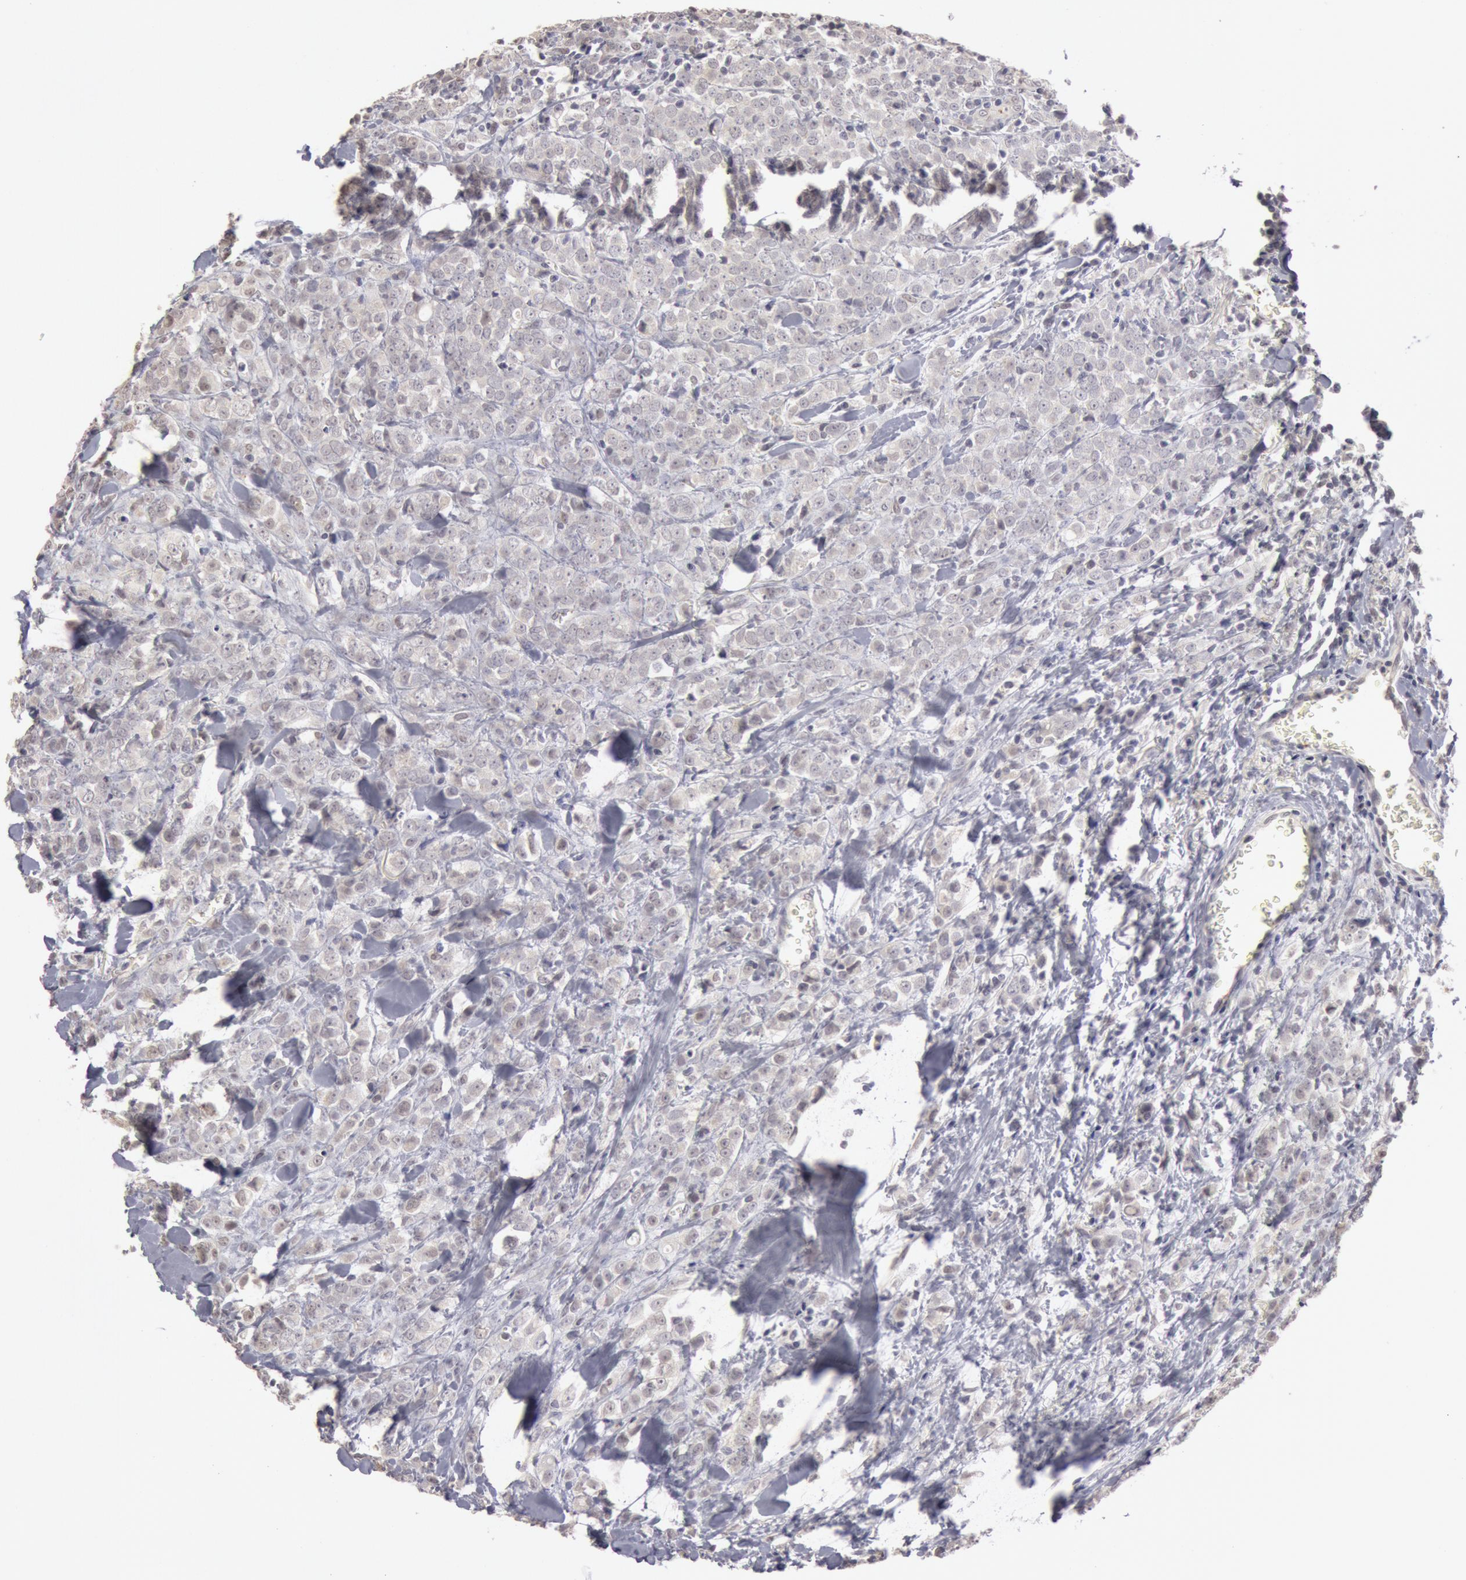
{"staining": {"intensity": "negative", "quantity": "none", "location": "none"}, "tissue": "breast cancer", "cell_type": "Tumor cells", "image_type": "cancer", "snomed": [{"axis": "morphology", "description": "Lobular carcinoma"}, {"axis": "topography", "description": "Breast"}], "caption": "Immunohistochemical staining of breast lobular carcinoma demonstrates no significant positivity in tumor cells.", "gene": "RIMBP3C", "patient": {"sex": "female", "age": 57}}